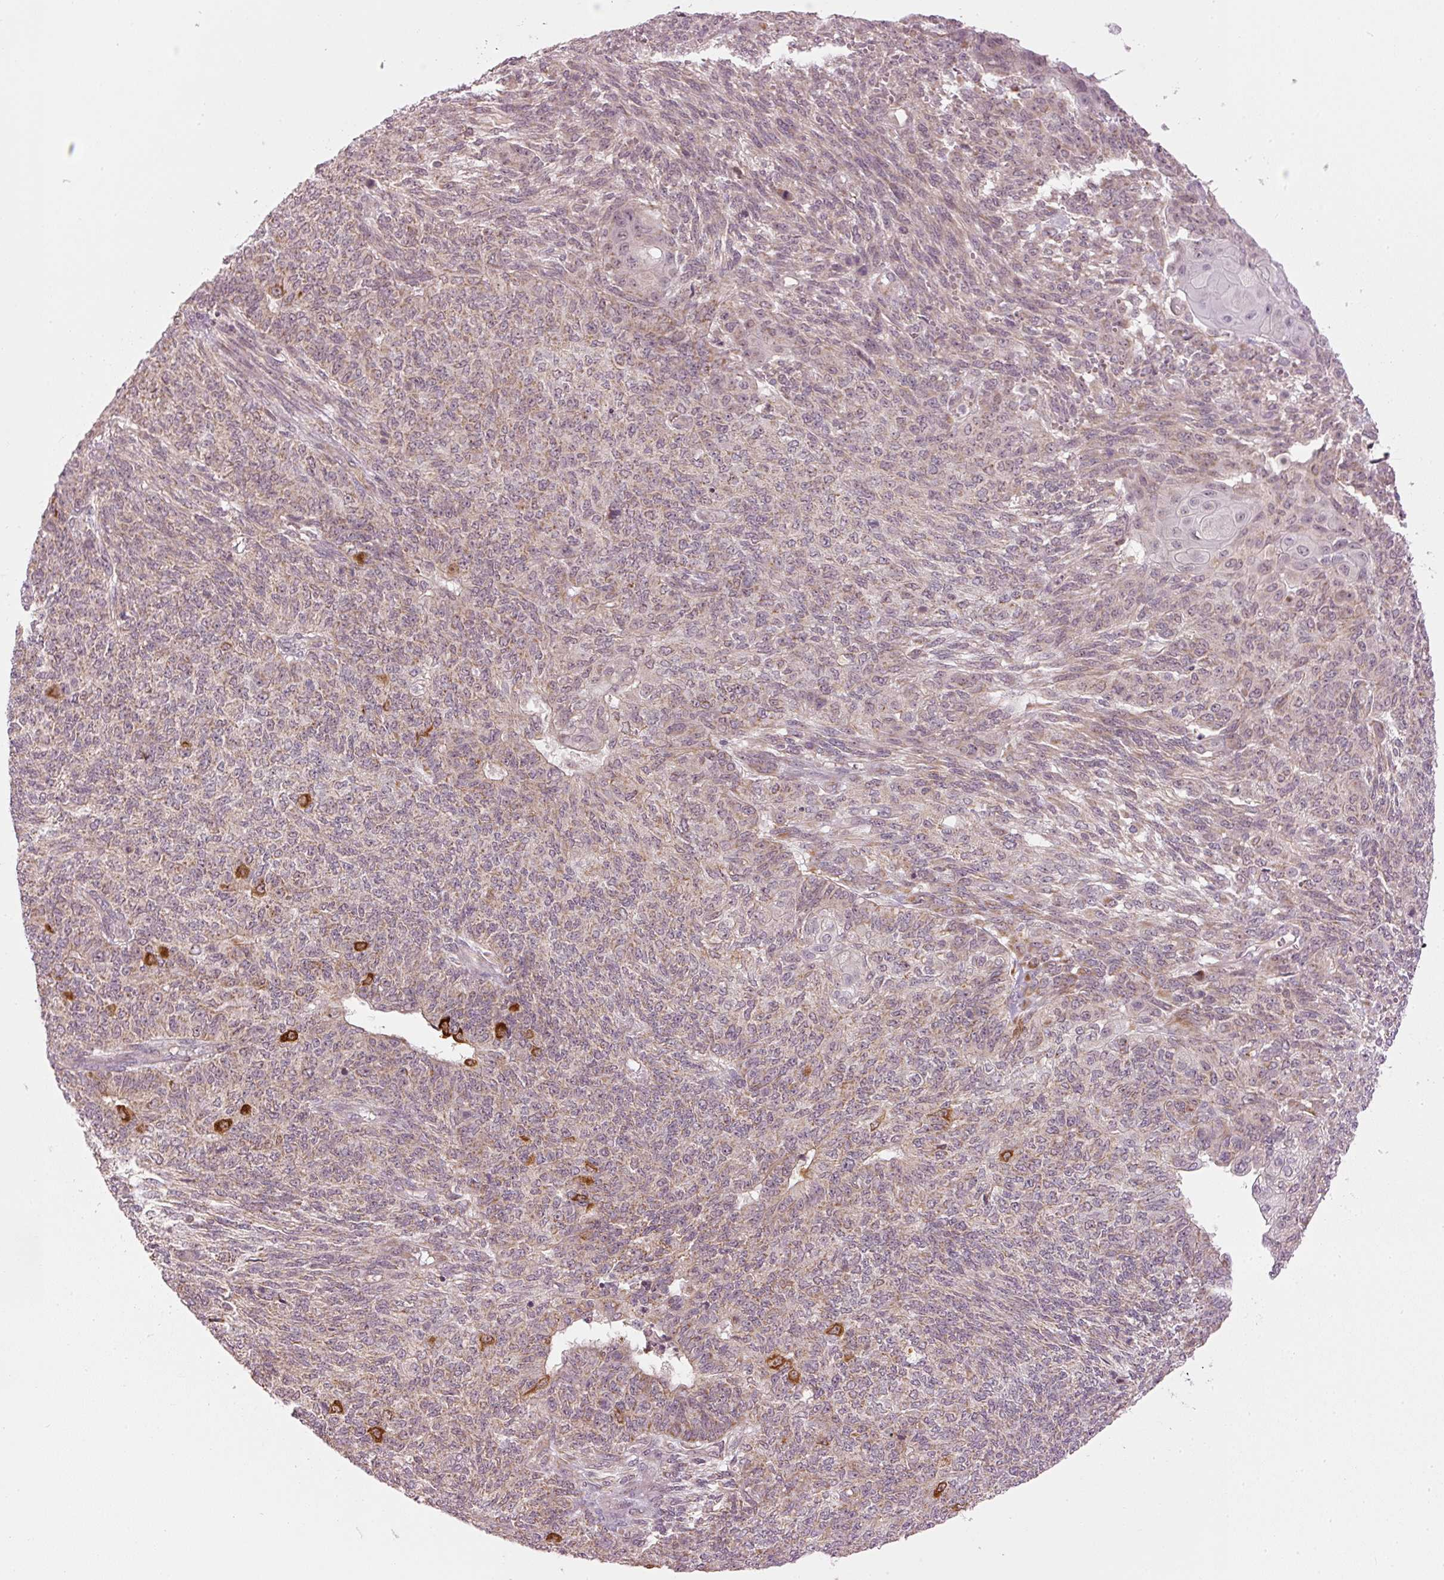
{"staining": {"intensity": "weak", "quantity": "25%-75%", "location": "cytoplasmic/membranous"}, "tissue": "endometrial cancer", "cell_type": "Tumor cells", "image_type": "cancer", "snomed": [{"axis": "morphology", "description": "Adenocarcinoma, NOS"}, {"axis": "topography", "description": "Endometrium"}], "caption": "Tumor cells display low levels of weak cytoplasmic/membranous positivity in about 25%-75% of cells in adenocarcinoma (endometrial).", "gene": "CDC20B", "patient": {"sex": "female", "age": 32}}